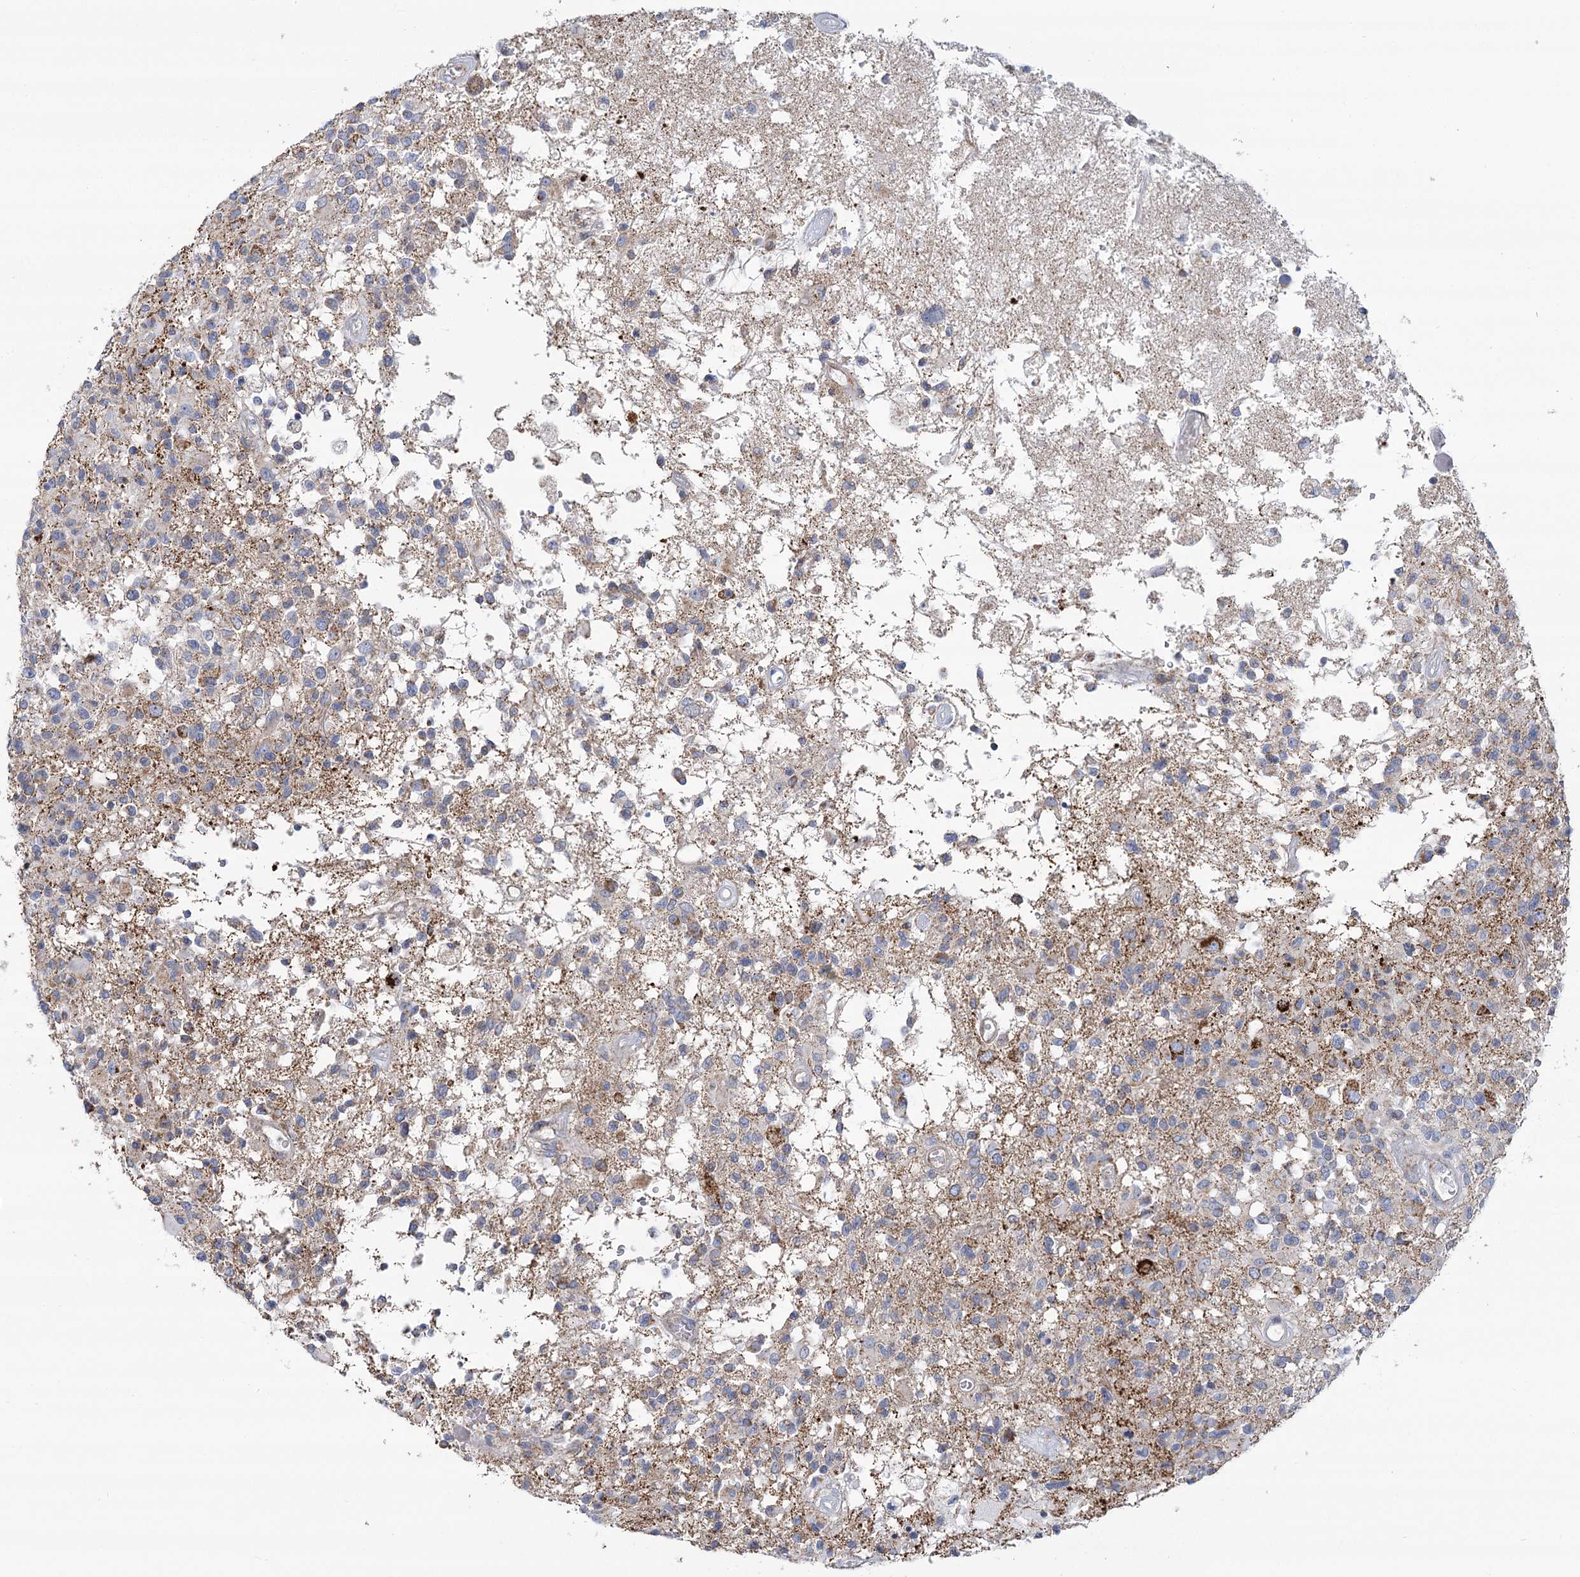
{"staining": {"intensity": "negative", "quantity": "none", "location": "none"}, "tissue": "glioma", "cell_type": "Tumor cells", "image_type": "cancer", "snomed": [{"axis": "morphology", "description": "Glioma, malignant, High grade"}, {"axis": "morphology", "description": "Glioblastoma, NOS"}, {"axis": "topography", "description": "Brain"}], "caption": "Histopathology image shows no protein staining in tumor cells of glioblastoma tissue.", "gene": "SNX7", "patient": {"sex": "male", "age": 60}}